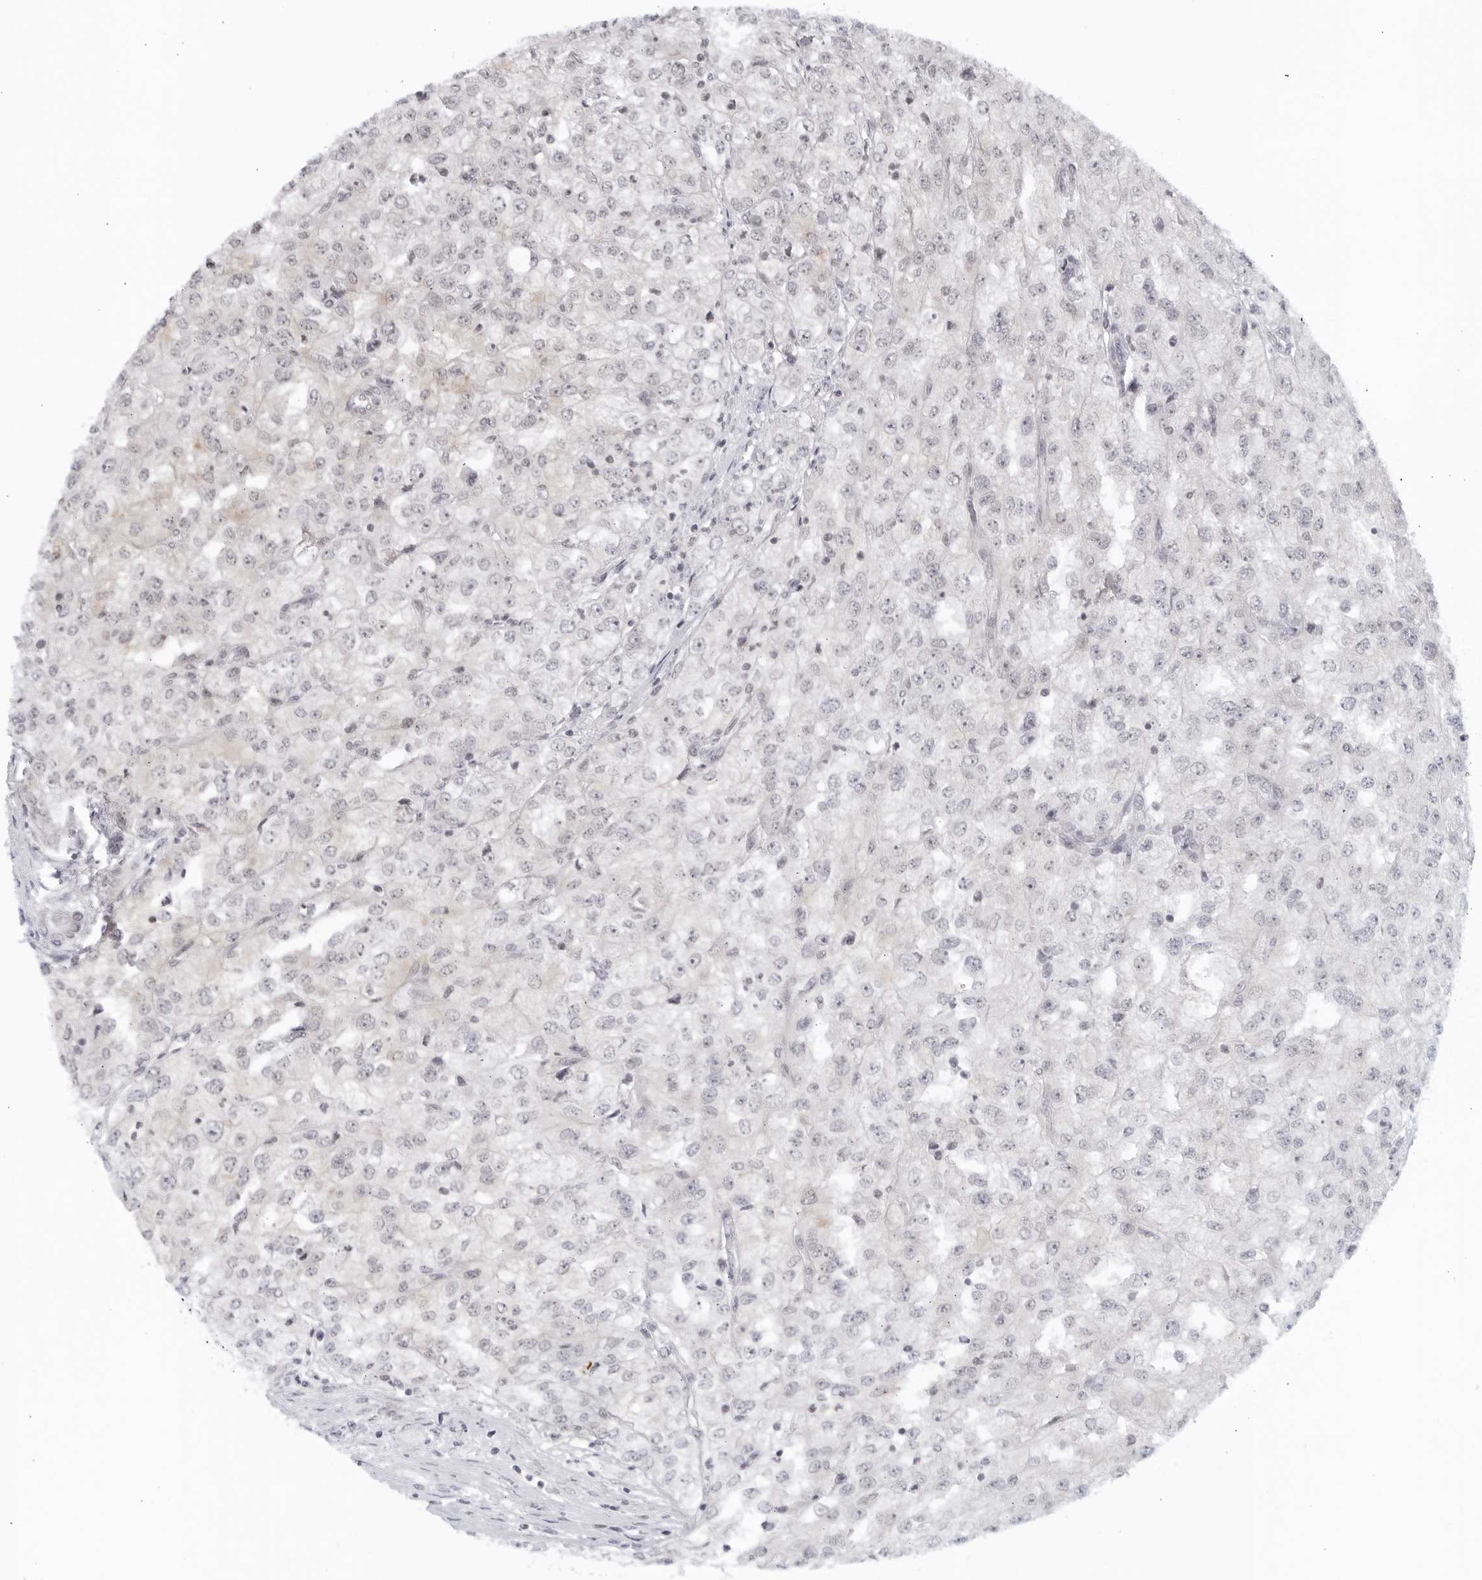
{"staining": {"intensity": "negative", "quantity": "none", "location": "none"}, "tissue": "renal cancer", "cell_type": "Tumor cells", "image_type": "cancer", "snomed": [{"axis": "morphology", "description": "Adenocarcinoma, NOS"}, {"axis": "topography", "description": "Kidney"}], "caption": "An immunohistochemistry (IHC) micrograph of renal cancer (adenocarcinoma) is shown. There is no staining in tumor cells of renal cancer (adenocarcinoma). The staining is performed using DAB (3,3'-diaminobenzidine) brown chromogen with nuclei counter-stained in using hematoxylin.", "gene": "RAB11FIP3", "patient": {"sex": "female", "age": 54}}